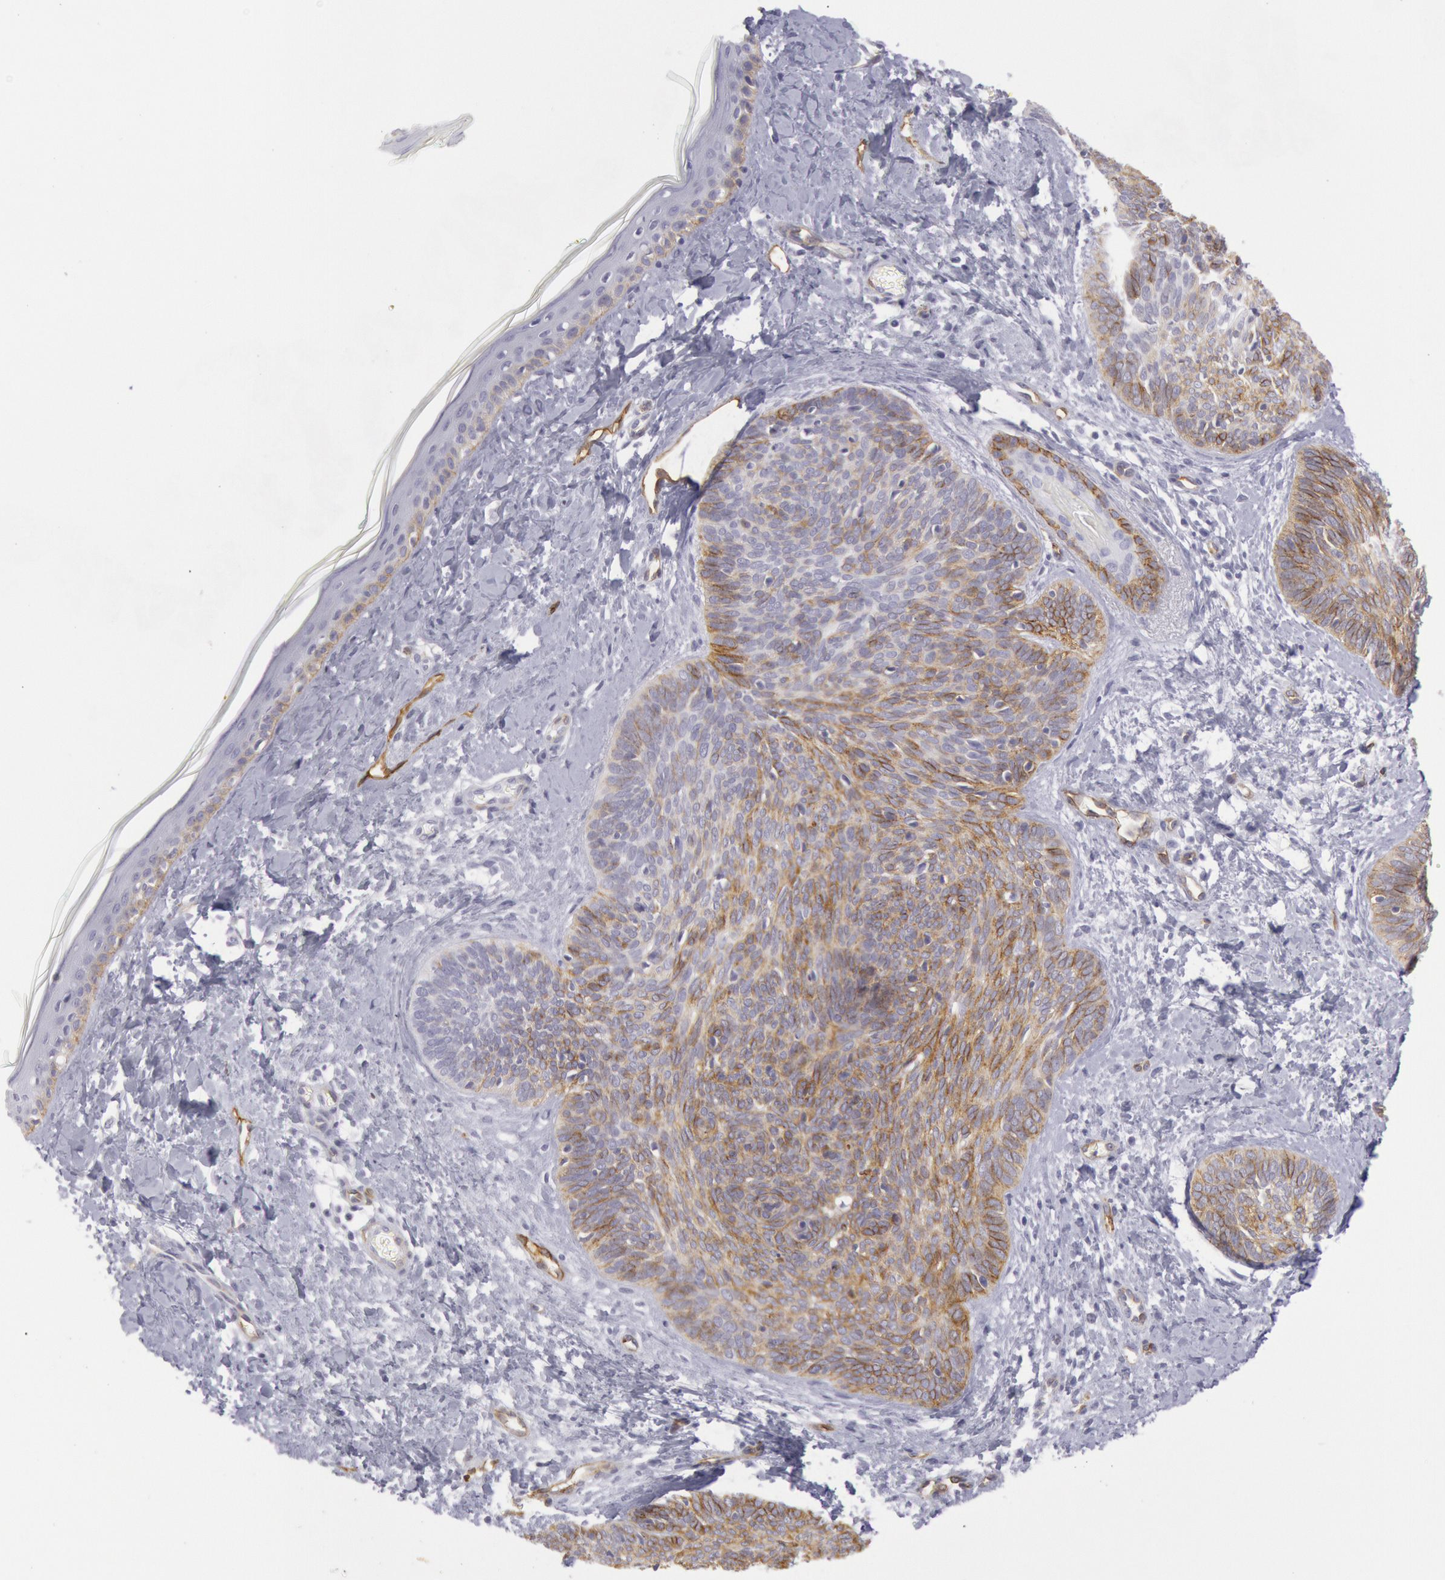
{"staining": {"intensity": "weak", "quantity": "25%-75%", "location": "cytoplasmic/membranous"}, "tissue": "skin cancer", "cell_type": "Tumor cells", "image_type": "cancer", "snomed": [{"axis": "morphology", "description": "Basal cell carcinoma"}, {"axis": "topography", "description": "Skin"}], "caption": "There is low levels of weak cytoplasmic/membranous staining in tumor cells of skin basal cell carcinoma, as demonstrated by immunohistochemical staining (brown color).", "gene": "CDH13", "patient": {"sex": "female", "age": 81}}